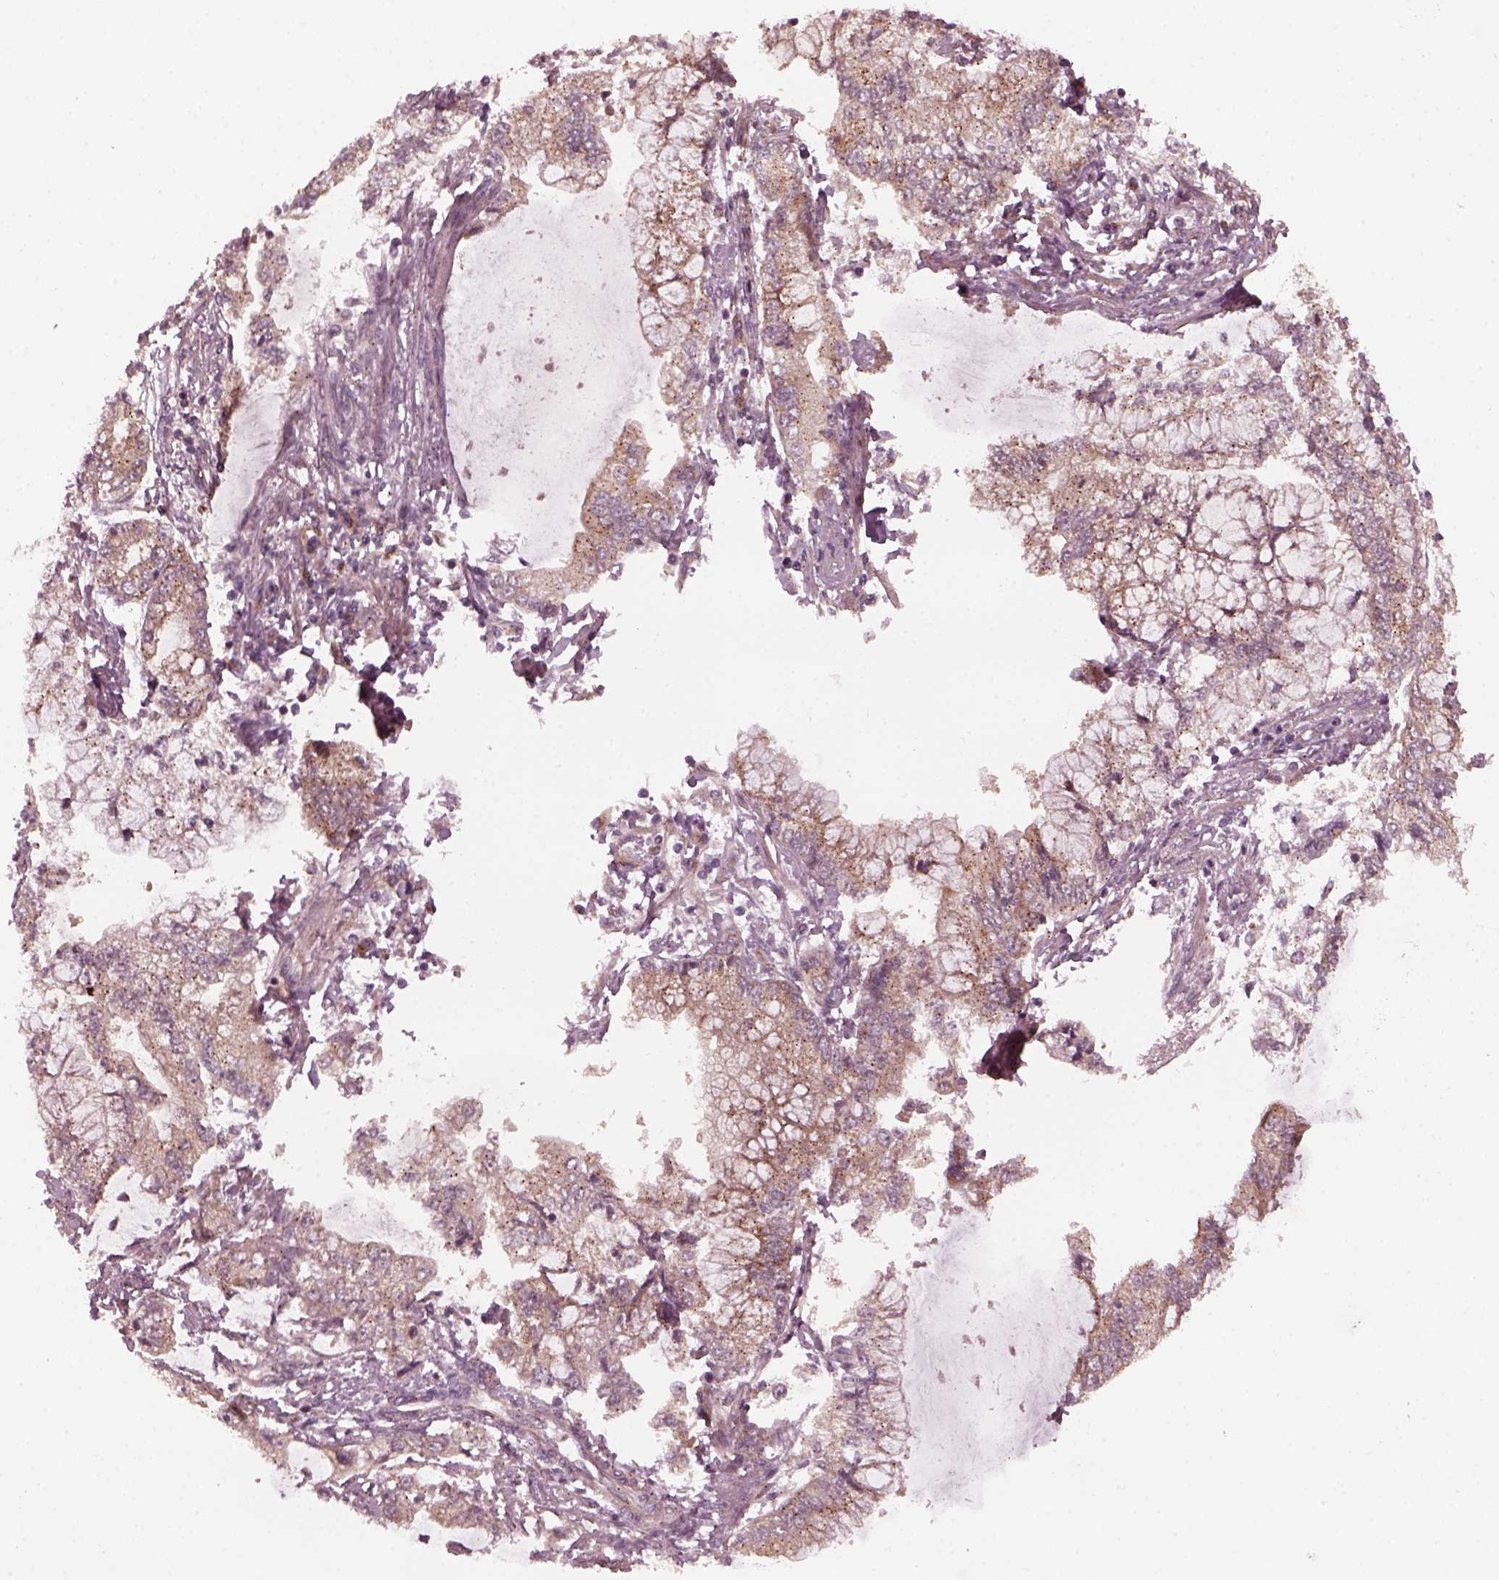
{"staining": {"intensity": "weak", "quantity": "25%-75%", "location": "cytoplasmic/membranous"}, "tissue": "stomach cancer", "cell_type": "Tumor cells", "image_type": "cancer", "snomed": [{"axis": "morphology", "description": "Adenocarcinoma, NOS"}, {"axis": "topography", "description": "Stomach, upper"}], "caption": "A micrograph of human adenocarcinoma (stomach) stained for a protein reveals weak cytoplasmic/membranous brown staining in tumor cells. The staining was performed using DAB, with brown indicating positive protein expression. Nuclei are stained blue with hematoxylin.", "gene": "FAF2", "patient": {"sex": "female", "age": 74}}